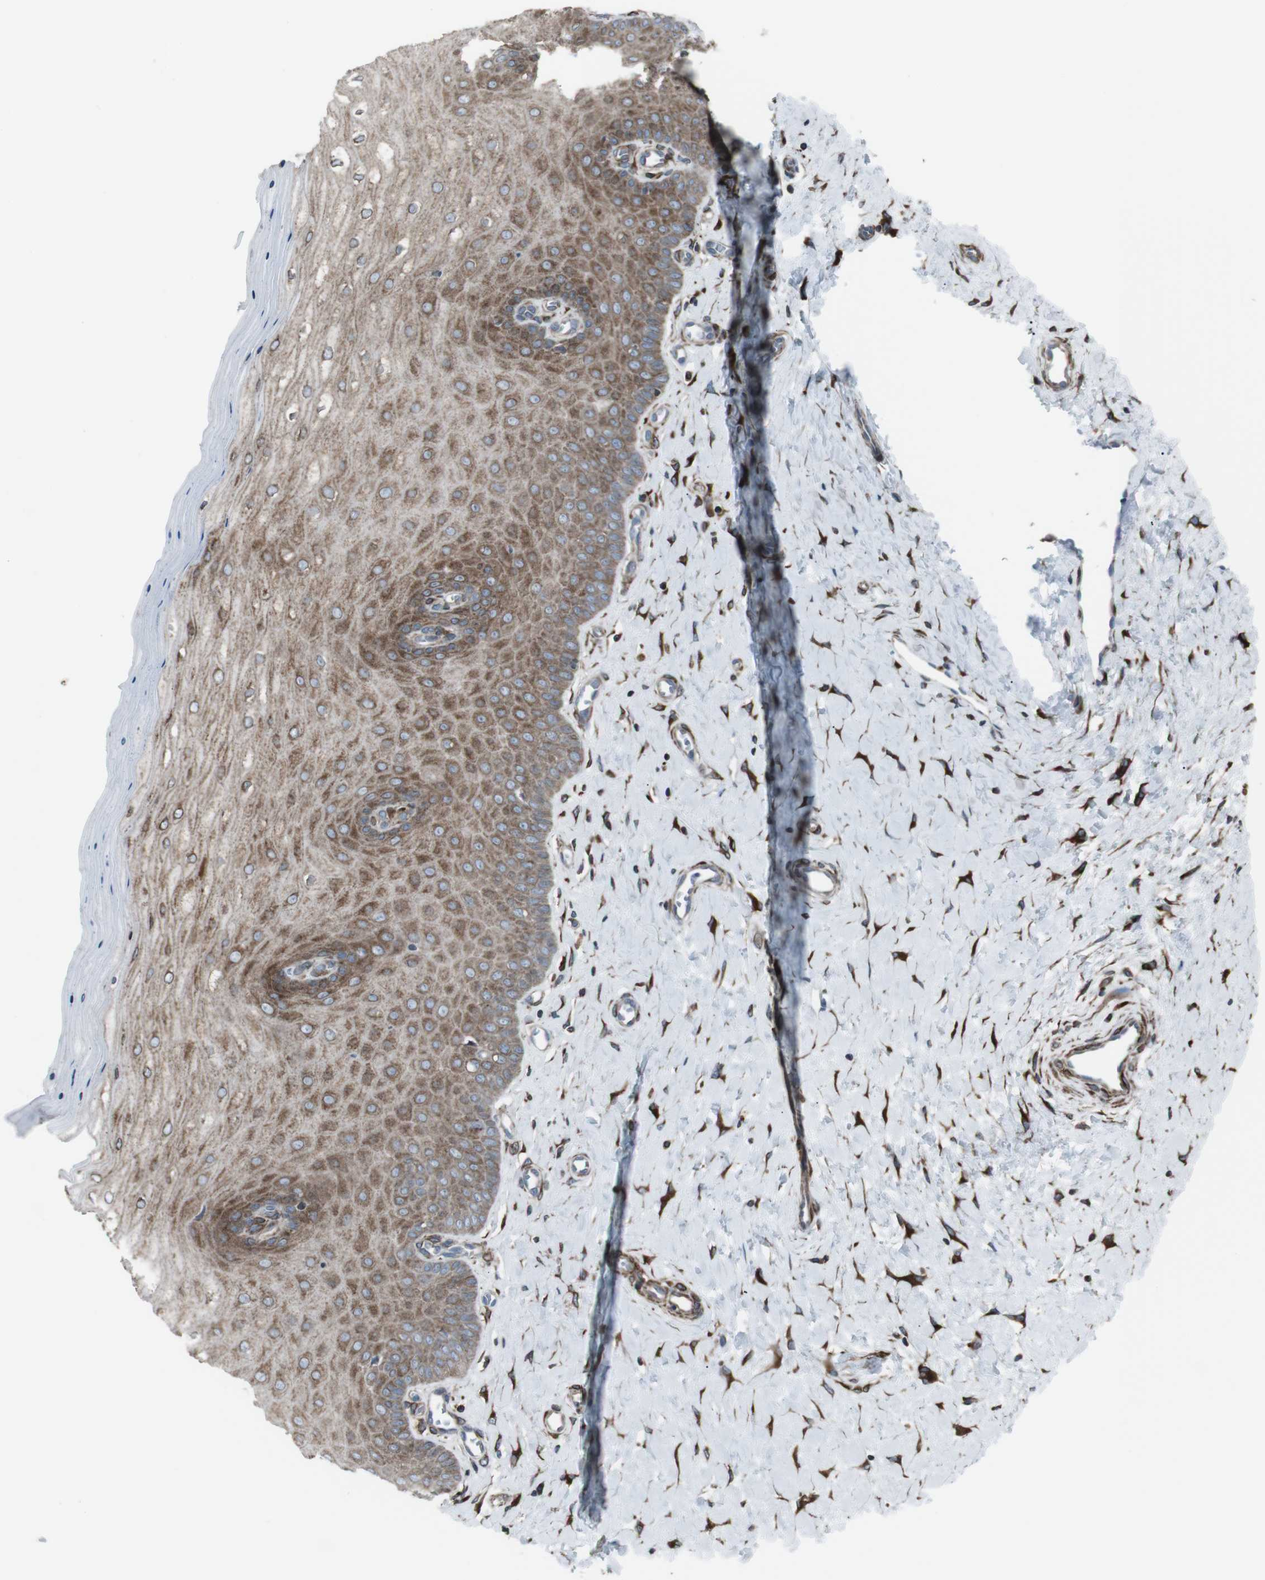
{"staining": {"intensity": "moderate", "quantity": "25%-75%", "location": "cytoplasmic/membranous"}, "tissue": "cervix", "cell_type": "Glandular cells", "image_type": "normal", "snomed": [{"axis": "morphology", "description": "Normal tissue, NOS"}, {"axis": "topography", "description": "Cervix"}], "caption": "Immunohistochemistry (IHC) histopathology image of normal cervix stained for a protein (brown), which exhibits medium levels of moderate cytoplasmic/membranous staining in about 25%-75% of glandular cells.", "gene": "LNPK", "patient": {"sex": "female", "age": 55}}